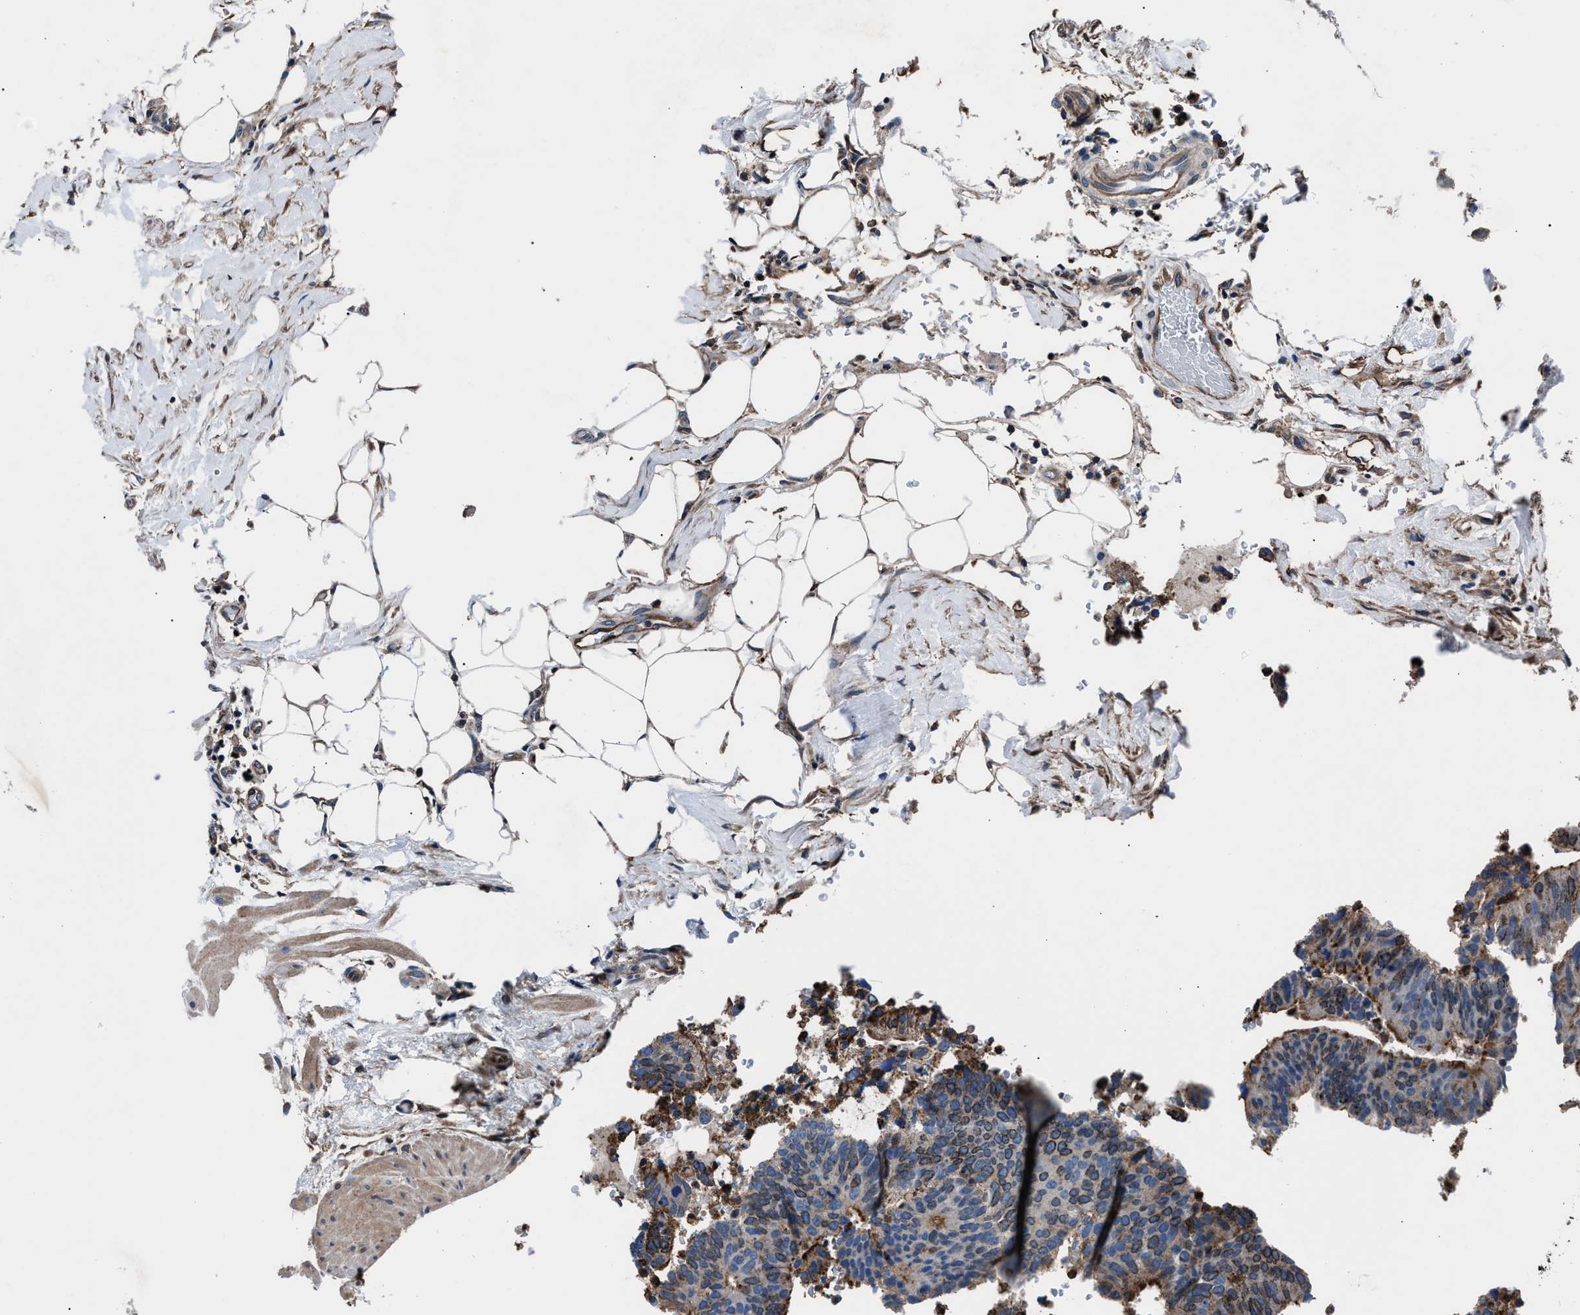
{"staining": {"intensity": "moderate", "quantity": "<25%", "location": "cytoplasmic/membranous"}, "tissue": "colorectal cancer", "cell_type": "Tumor cells", "image_type": "cancer", "snomed": [{"axis": "morphology", "description": "Adenocarcinoma, NOS"}, {"axis": "topography", "description": "Colon"}], "caption": "Moderate cytoplasmic/membranous protein expression is appreciated in approximately <25% of tumor cells in colorectal cancer. The protein of interest is shown in brown color, while the nuclei are stained blue.", "gene": "MFSD11", "patient": {"sex": "male", "age": 56}}